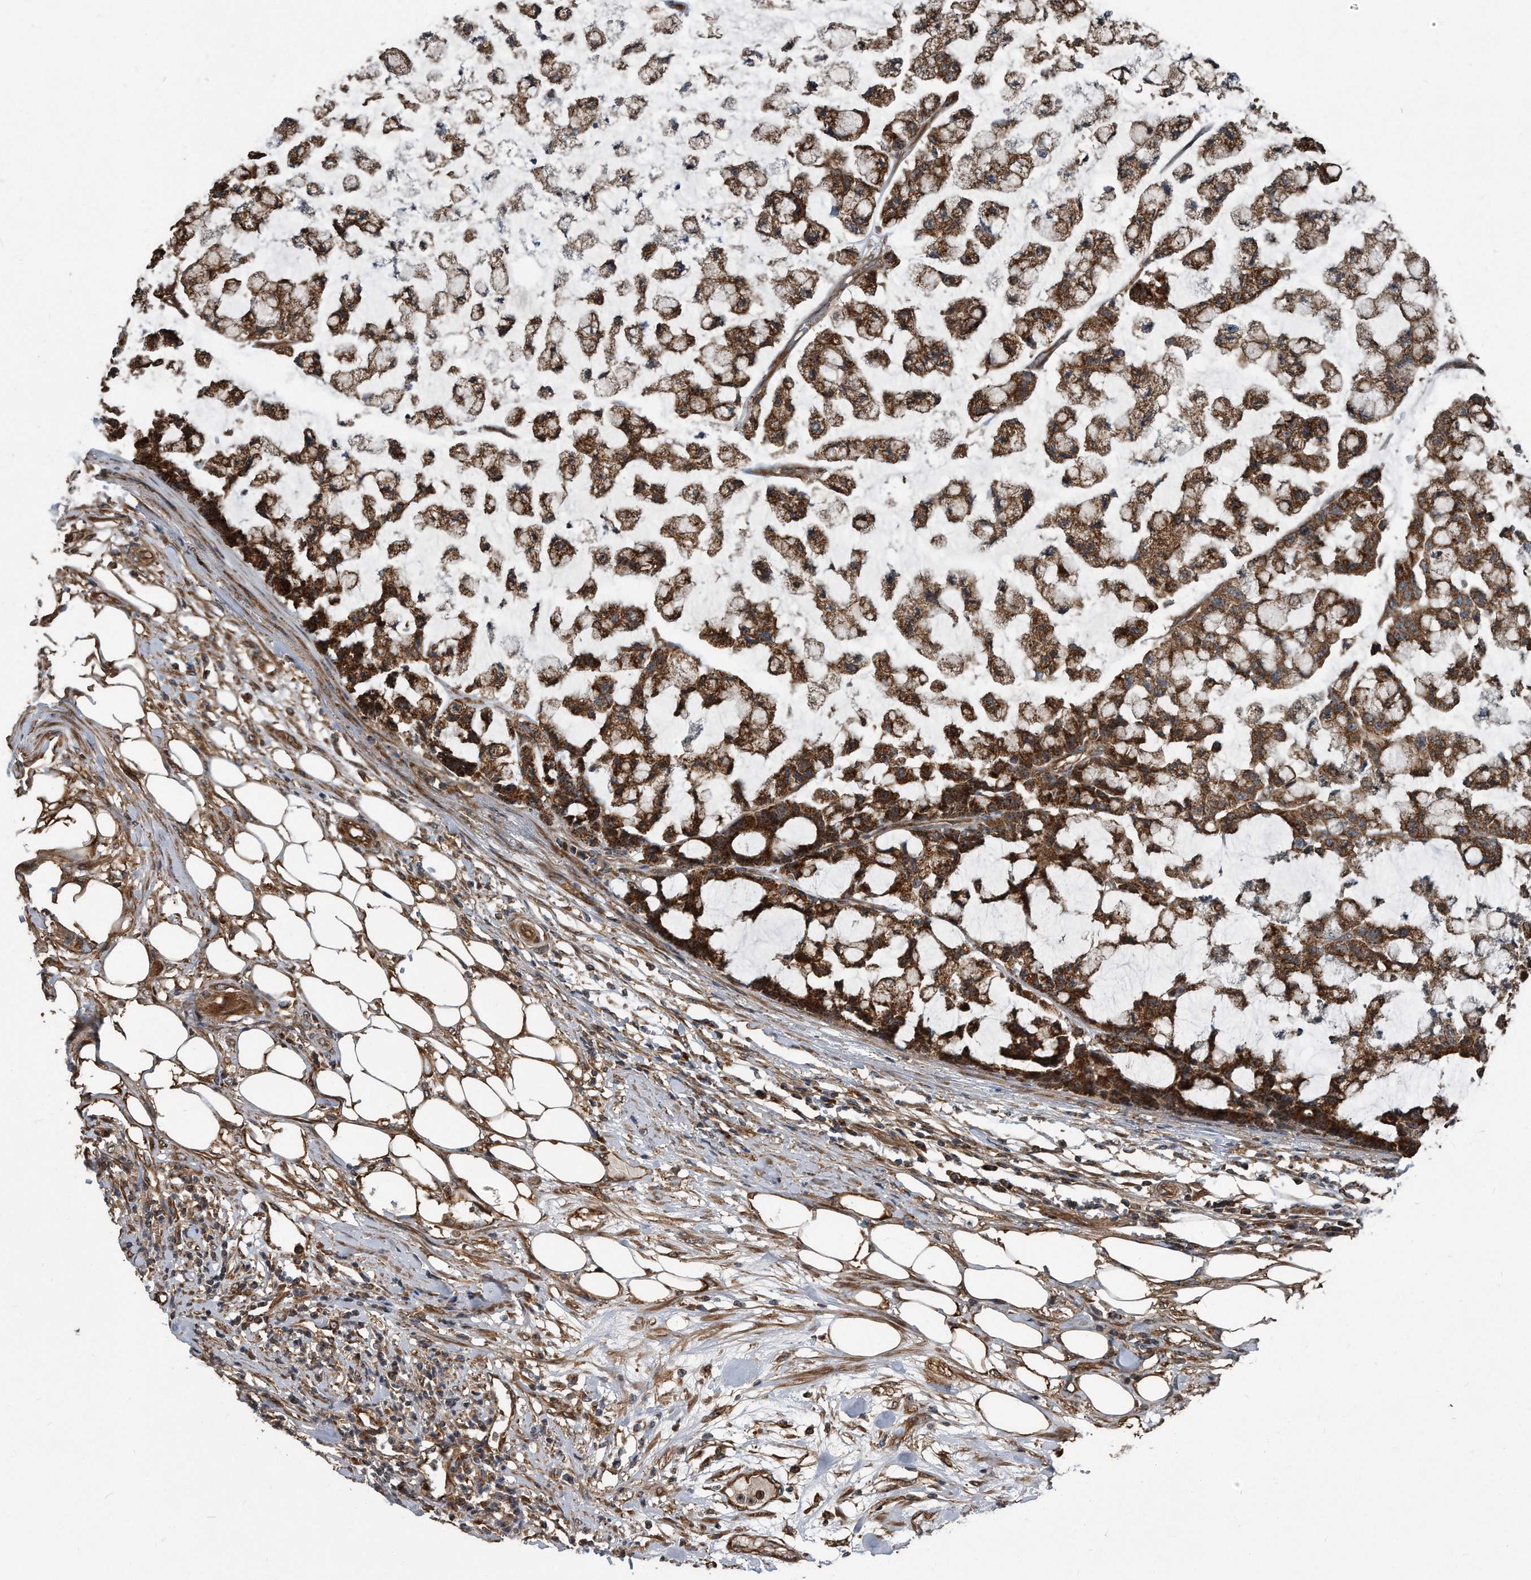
{"staining": {"intensity": "strong", "quantity": ">75%", "location": "cytoplasmic/membranous"}, "tissue": "colorectal cancer", "cell_type": "Tumor cells", "image_type": "cancer", "snomed": [{"axis": "morphology", "description": "Adenocarcinoma, NOS"}, {"axis": "topography", "description": "Colon"}], "caption": "Immunohistochemical staining of adenocarcinoma (colorectal) reveals strong cytoplasmic/membranous protein staining in about >75% of tumor cells.", "gene": "FAM136A", "patient": {"sex": "female", "age": 84}}